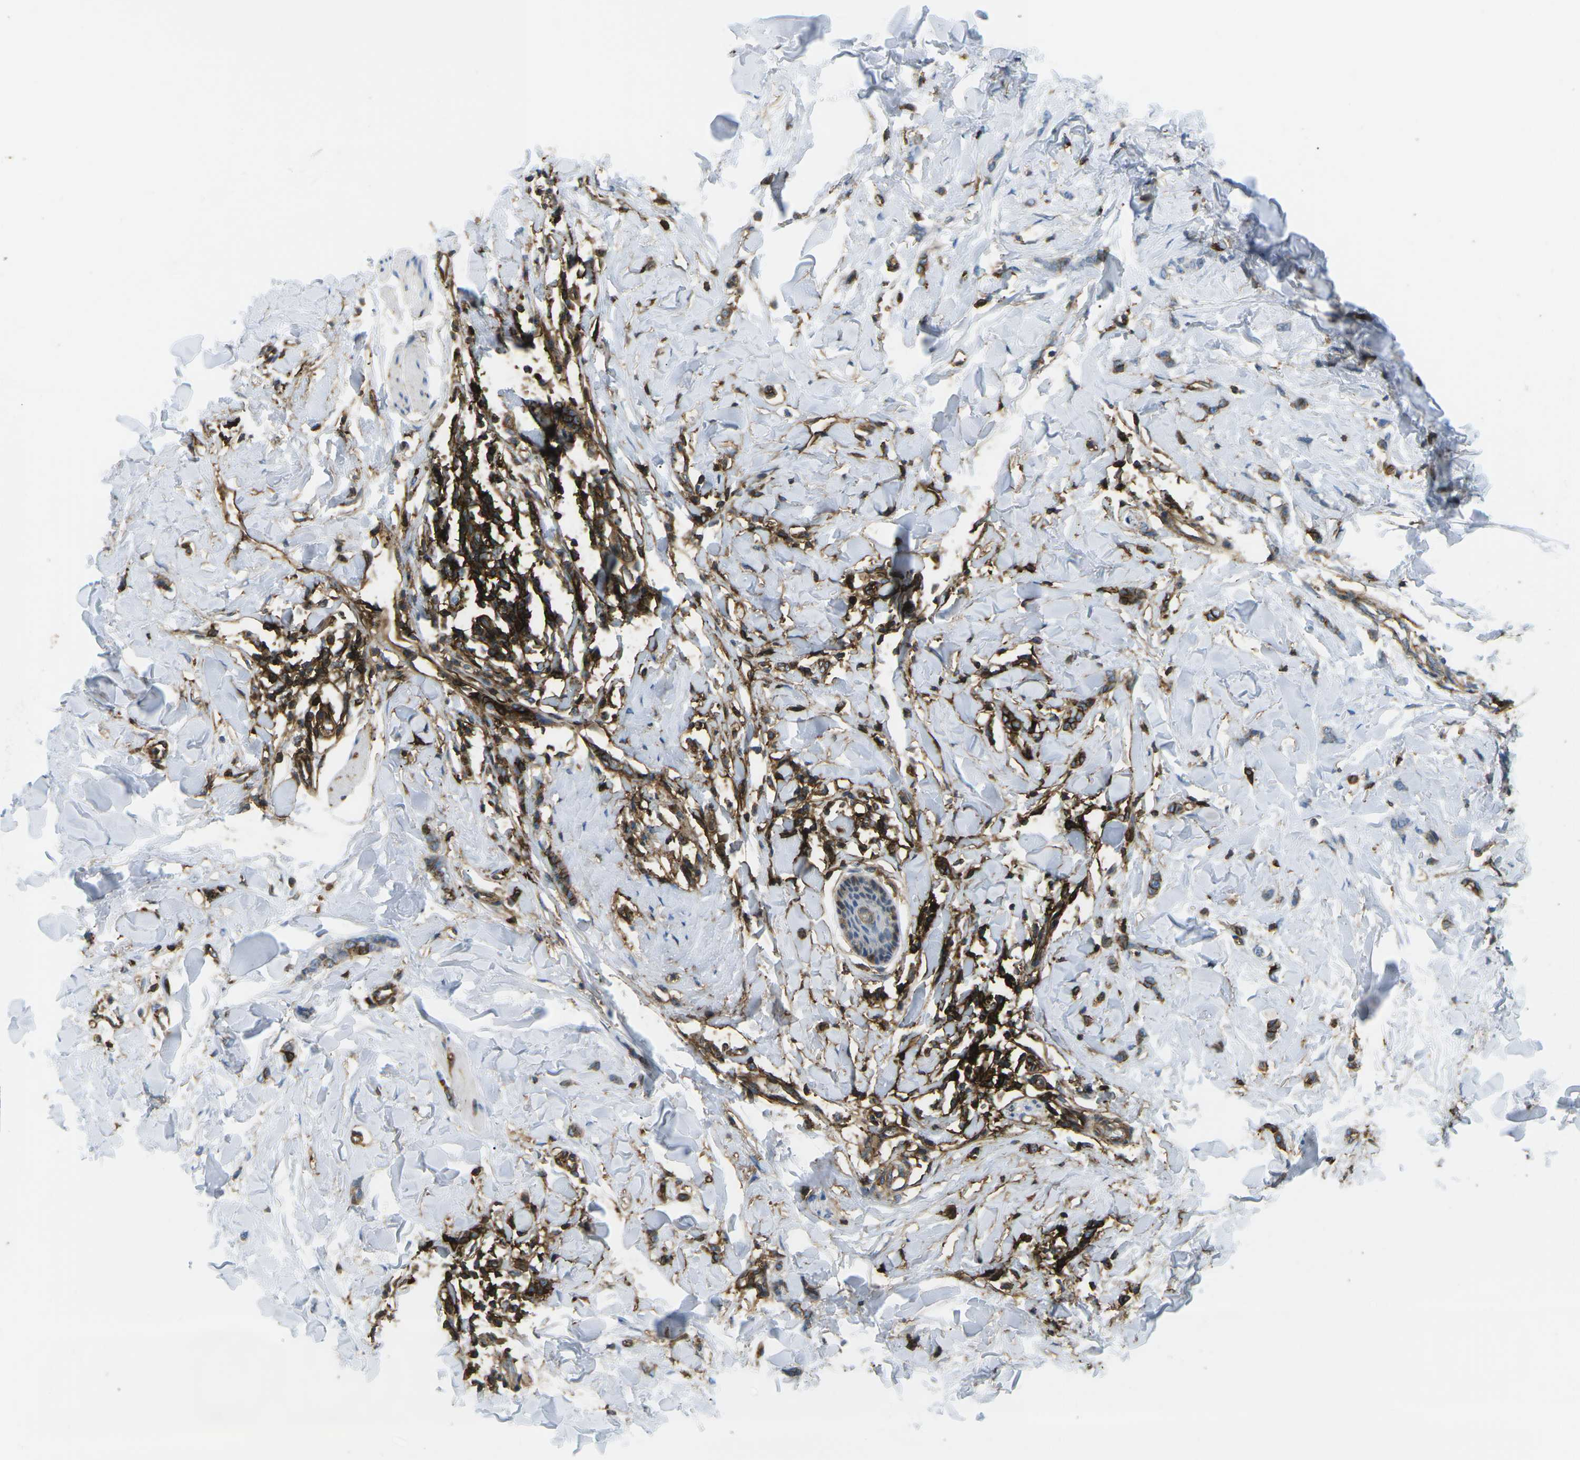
{"staining": {"intensity": "moderate", "quantity": ">75%", "location": "cytoplasmic/membranous"}, "tissue": "breast cancer", "cell_type": "Tumor cells", "image_type": "cancer", "snomed": [{"axis": "morphology", "description": "Lobular carcinoma"}, {"axis": "topography", "description": "Skin"}, {"axis": "topography", "description": "Breast"}], "caption": "DAB (3,3'-diaminobenzidine) immunohistochemical staining of human breast cancer (lobular carcinoma) exhibits moderate cytoplasmic/membranous protein positivity in approximately >75% of tumor cells.", "gene": "HLA-B", "patient": {"sex": "female", "age": 46}}